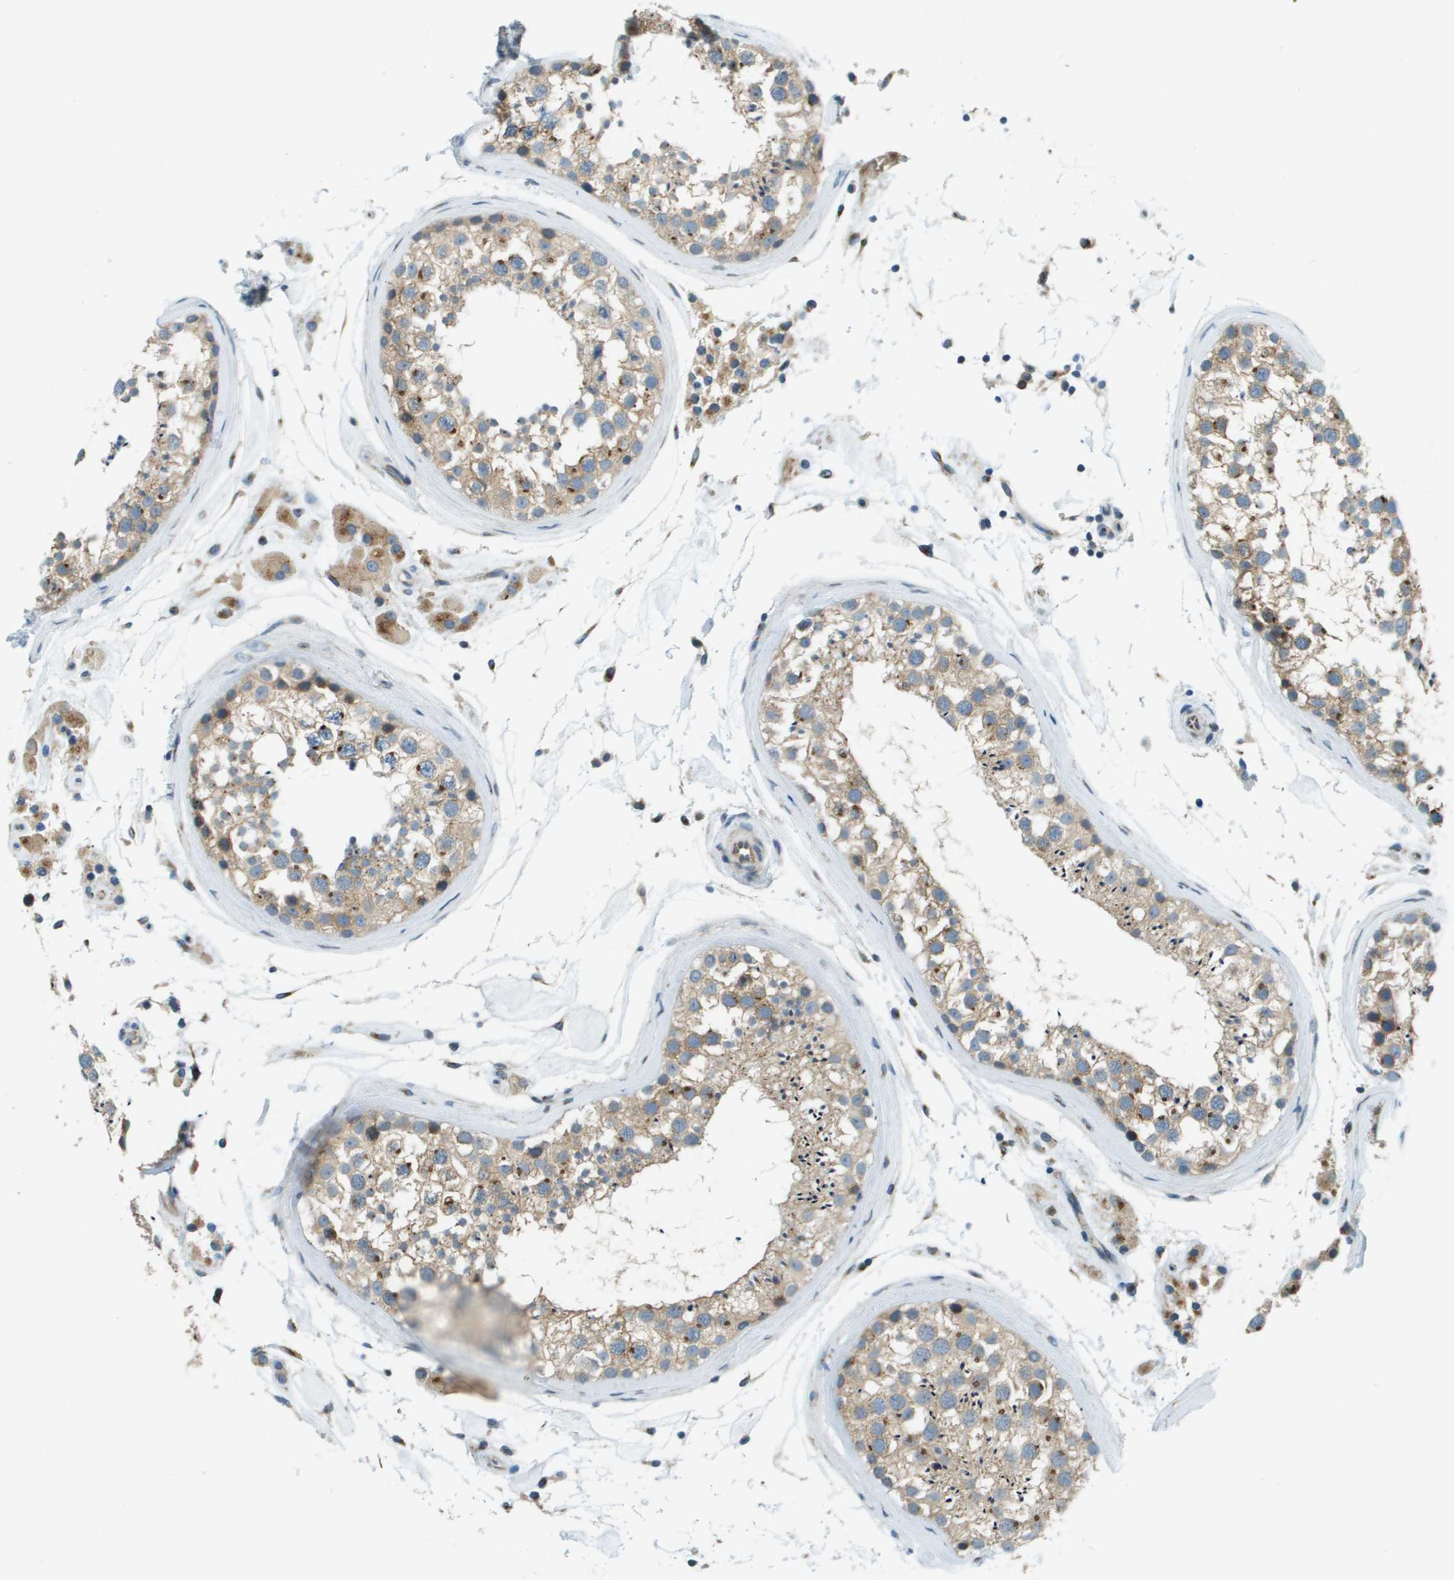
{"staining": {"intensity": "moderate", "quantity": "25%-75%", "location": "cytoplasmic/membranous"}, "tissue": "testis", "cell_type": "Cells in seminiferous ducts", "image_type": "normal", "snomed": [{"axis": "morphology", "description": "Normal tissue, NOS"}, {"axis": "topography", "description": "Testis"}], "caption": "Unremarkable testis displays moderate cytoplasmic/membranous staining in about 25%-75% of cells in seminiferous ducts (DAB IHC, brown staining for protein, blue staining for nuclei)..", "gene": "ACBD3", "patient": {"sex": "male", "age": 46}}